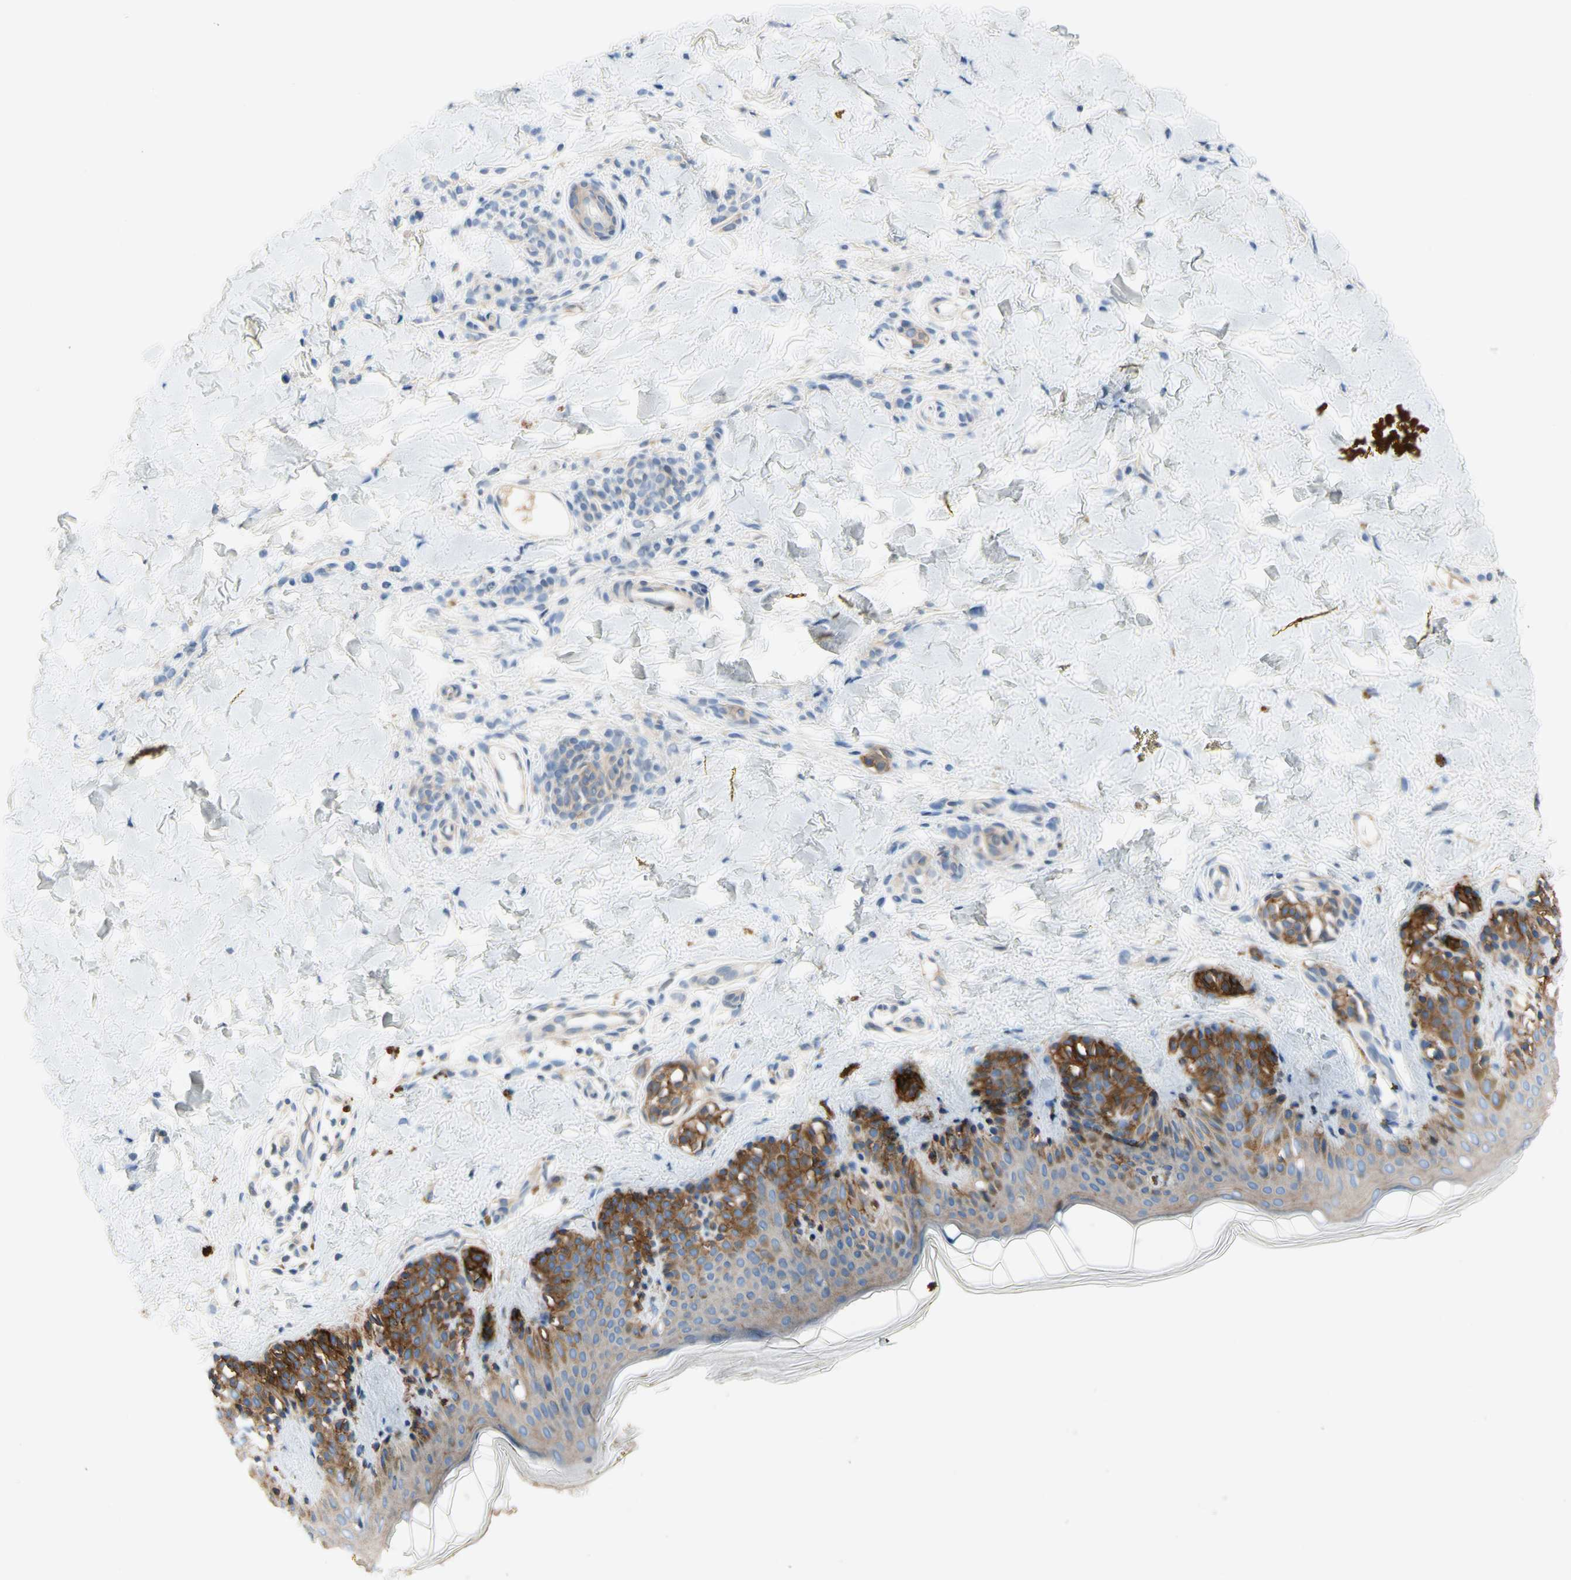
{"staining": {"intensity": "negative", "quantity": "none", "location": "none"}, "tissue": "skin", "cell_type": "Fibroblasts", "image_type": "normal", "snomed": [{"axis": "morphology", "description": "Normal tissue, NOS"}, {"axis": "topography", "description": "Skin"}], "caption": "A micrograph of human skin is negative for staining in fibroblasts. The staining was performed using DAB to visualize the protein expression in brown, while the nuclei were stained in blue with hematoxylin (Magnification: 20x).", "gene": "CA14", "patient": {"sex": "male", "age": 16}}